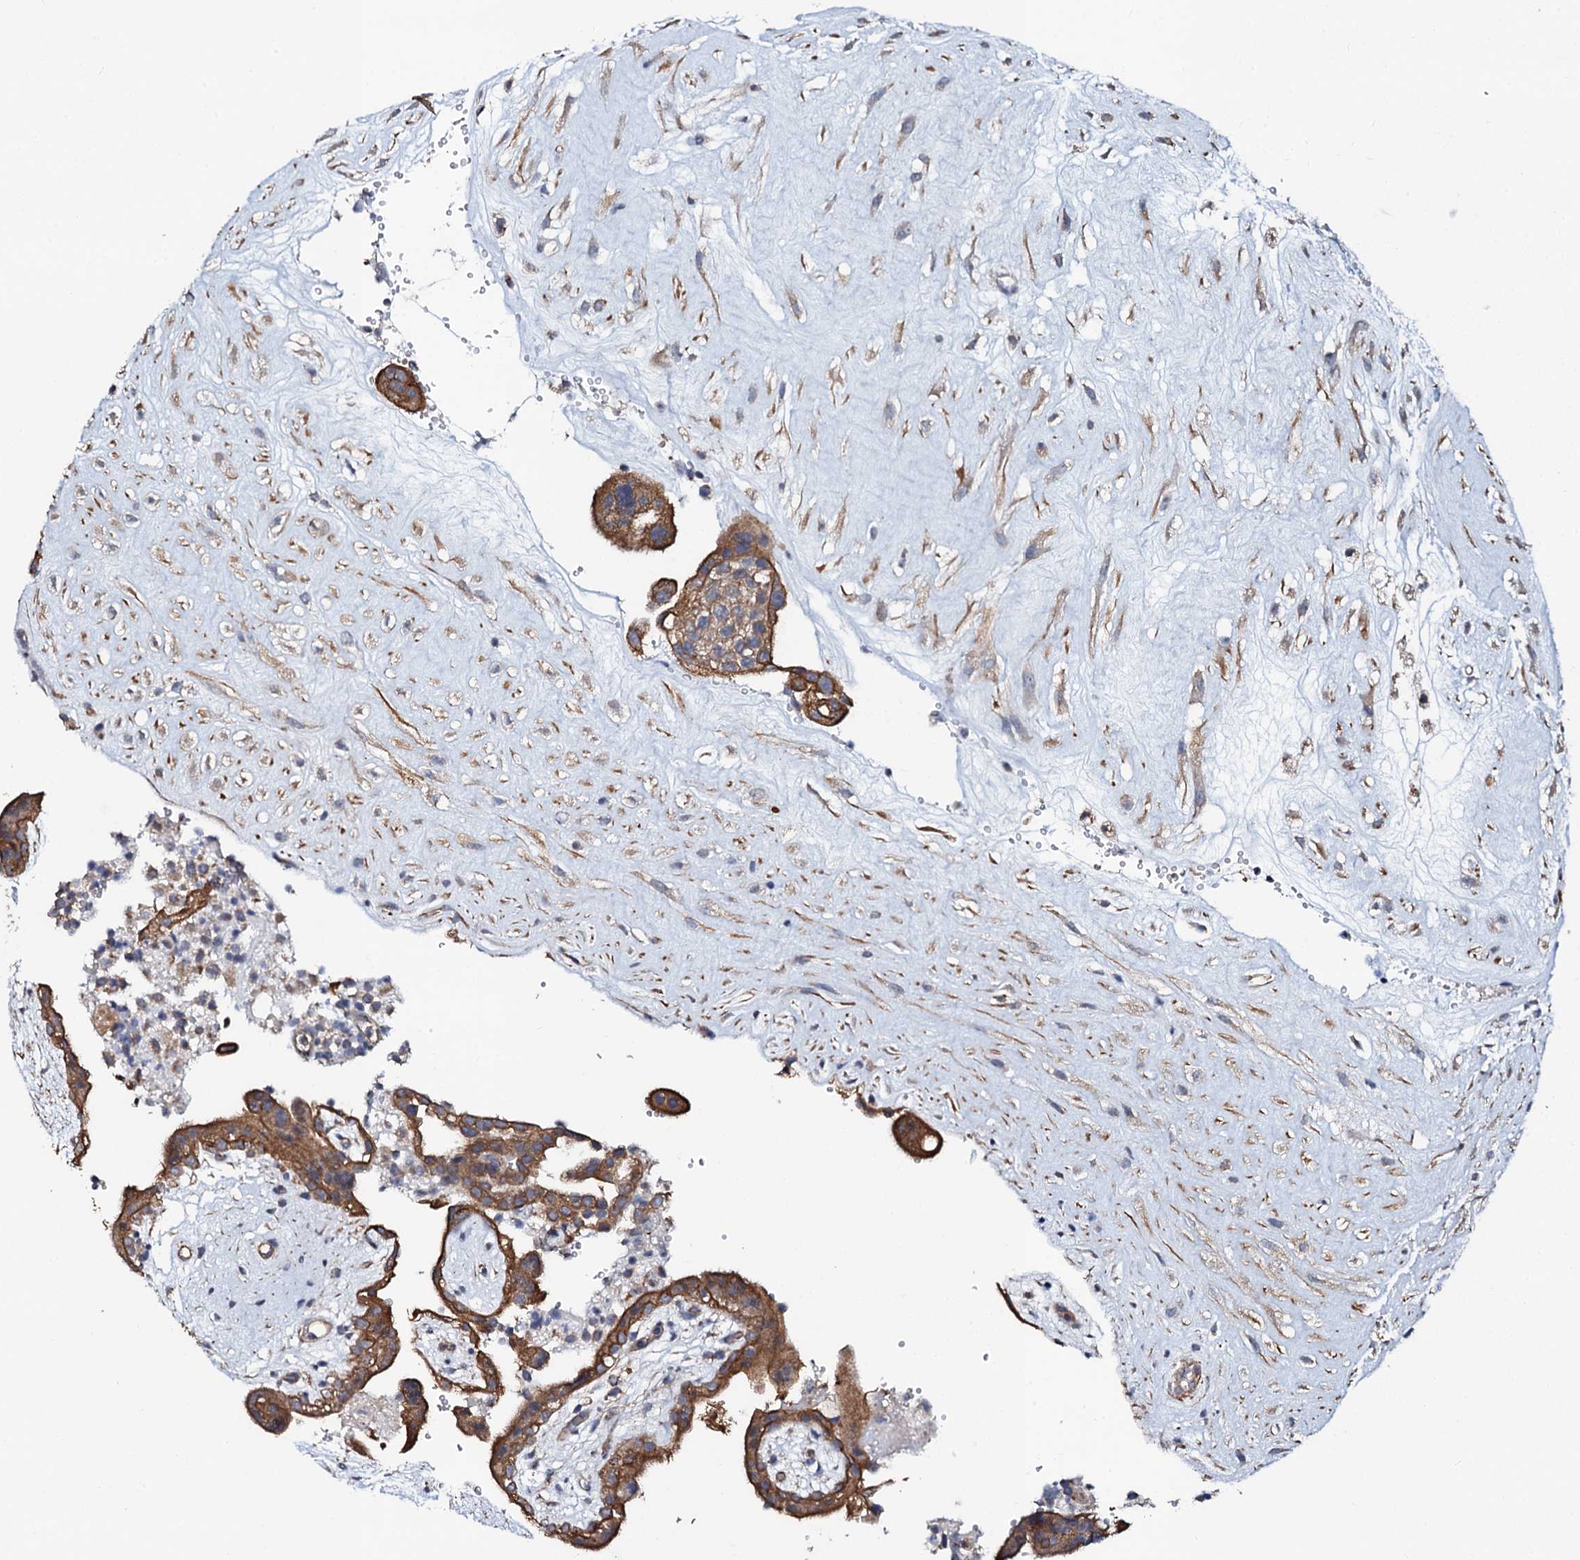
{"staining": {"intensity": "weak", "quantity": ">75%", "location": "cytoplasmic/membranous"}, "tissue": "placenta", "cell_type": "Decidual cells", "image_type": "normal", "snomed": [{"axis": "morphology", "description": "Normal tissue, NOS"}, {"axis": "topography", "description": "Placenta"}], "caption": "A histopathology image of human placenta stained for a protein reveals weak cytoplasmic/membranous brown staining in decidual cells. The staining was performed using DAB (3,3'-diaminobenzidine), with brown indicating positive protein expression. Nuclei are stained blue with hematoxylin.", "gene": "GLCE", "patient": {"sex": "female", "age": 18}}